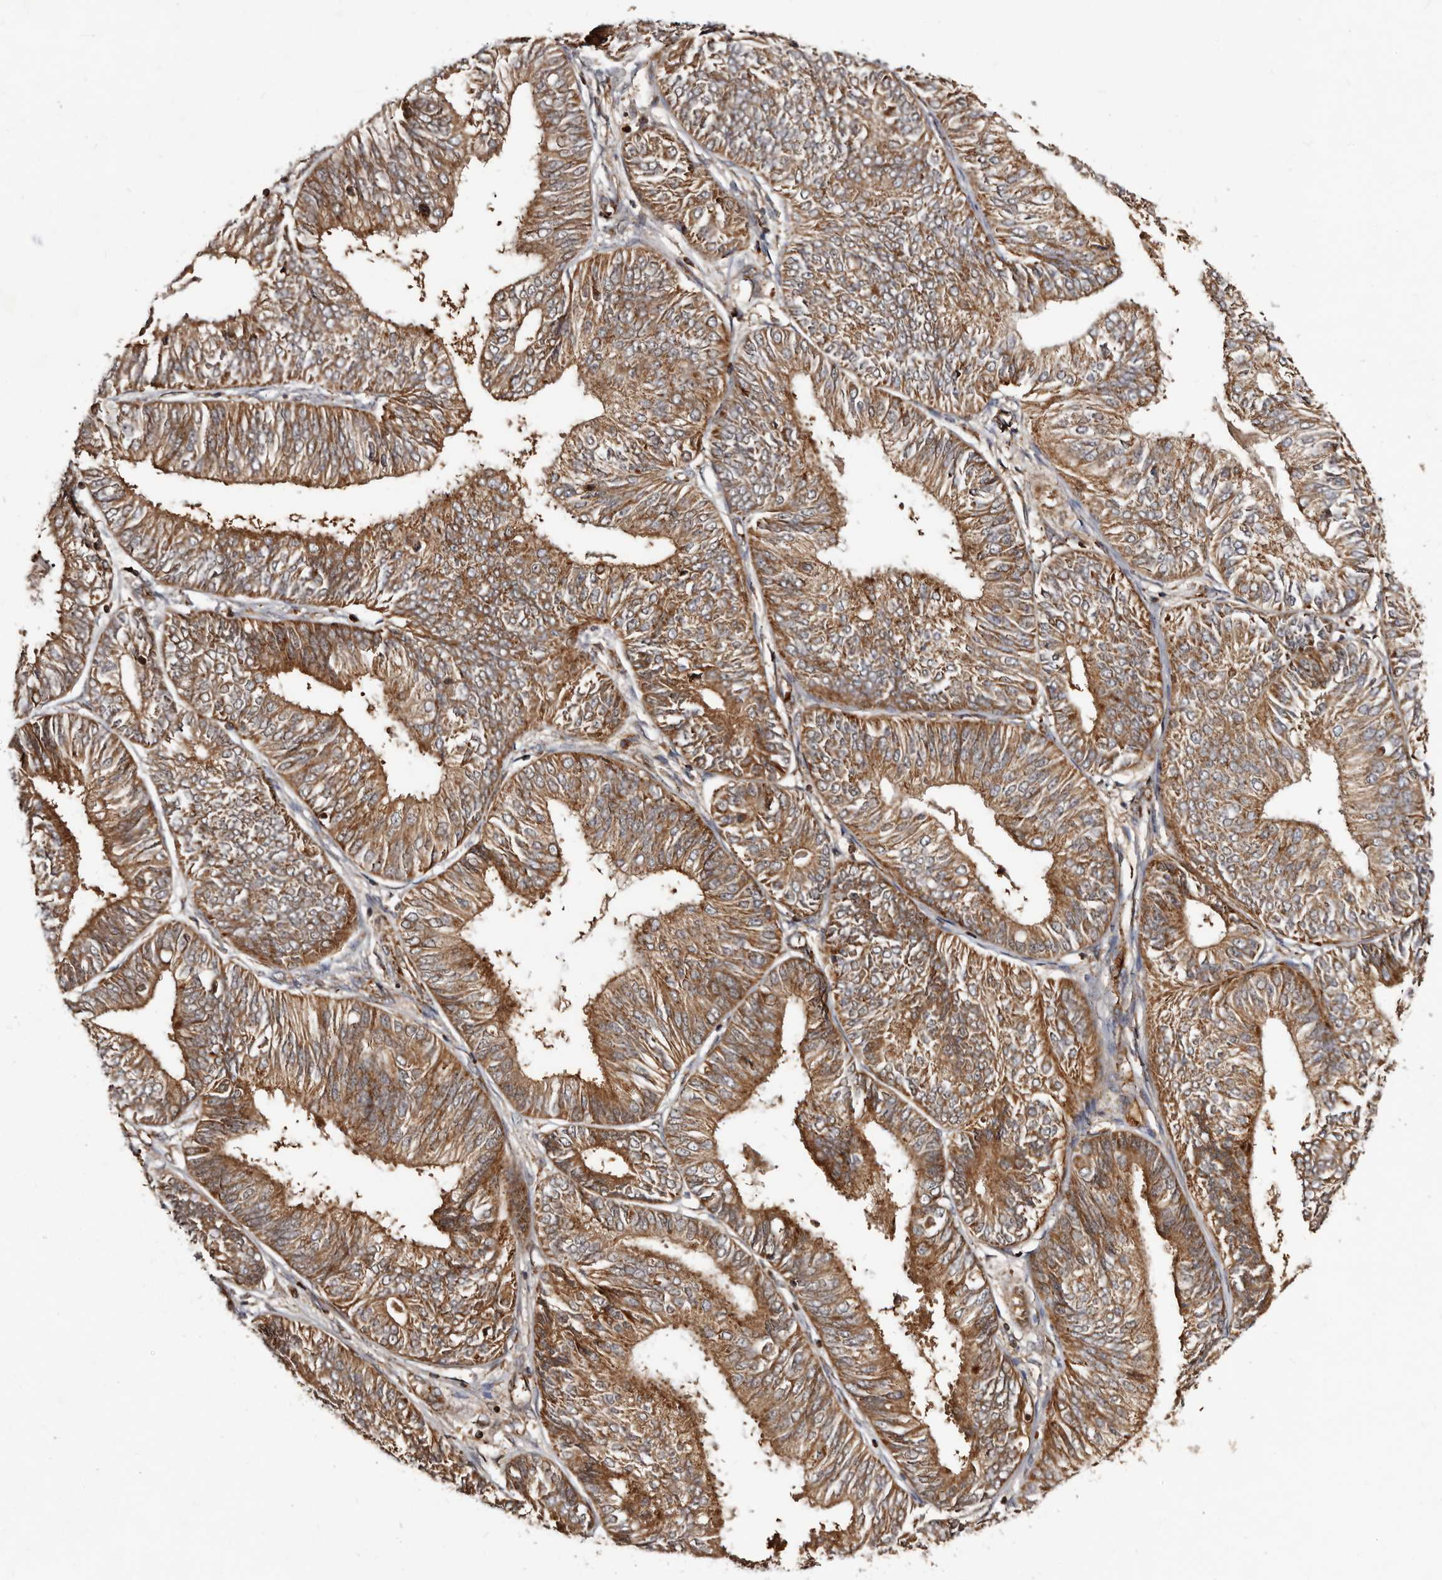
{"staining": {"intensity": "strong", "quantity": ">75%", "location": "cytoplasmic/membranous"}, "tissue": "endometrial cancer", "cell_type": "Tumor cells", "image_type": "cancer", "snomed": [{"axis": "morphology", "description": "Adenocarcinoma, NOS"}, {"axis": "topography", "description": "Endometrium"}], "caption": "Brown immunohistochemical staining in endometrial cancer (adenocarcinoma) reveals strong cytoplasmic/membranous expression in approximately >75% of tumor cells.", "gene": "BAX", "patient": {"sex": "female", "age": 58}}